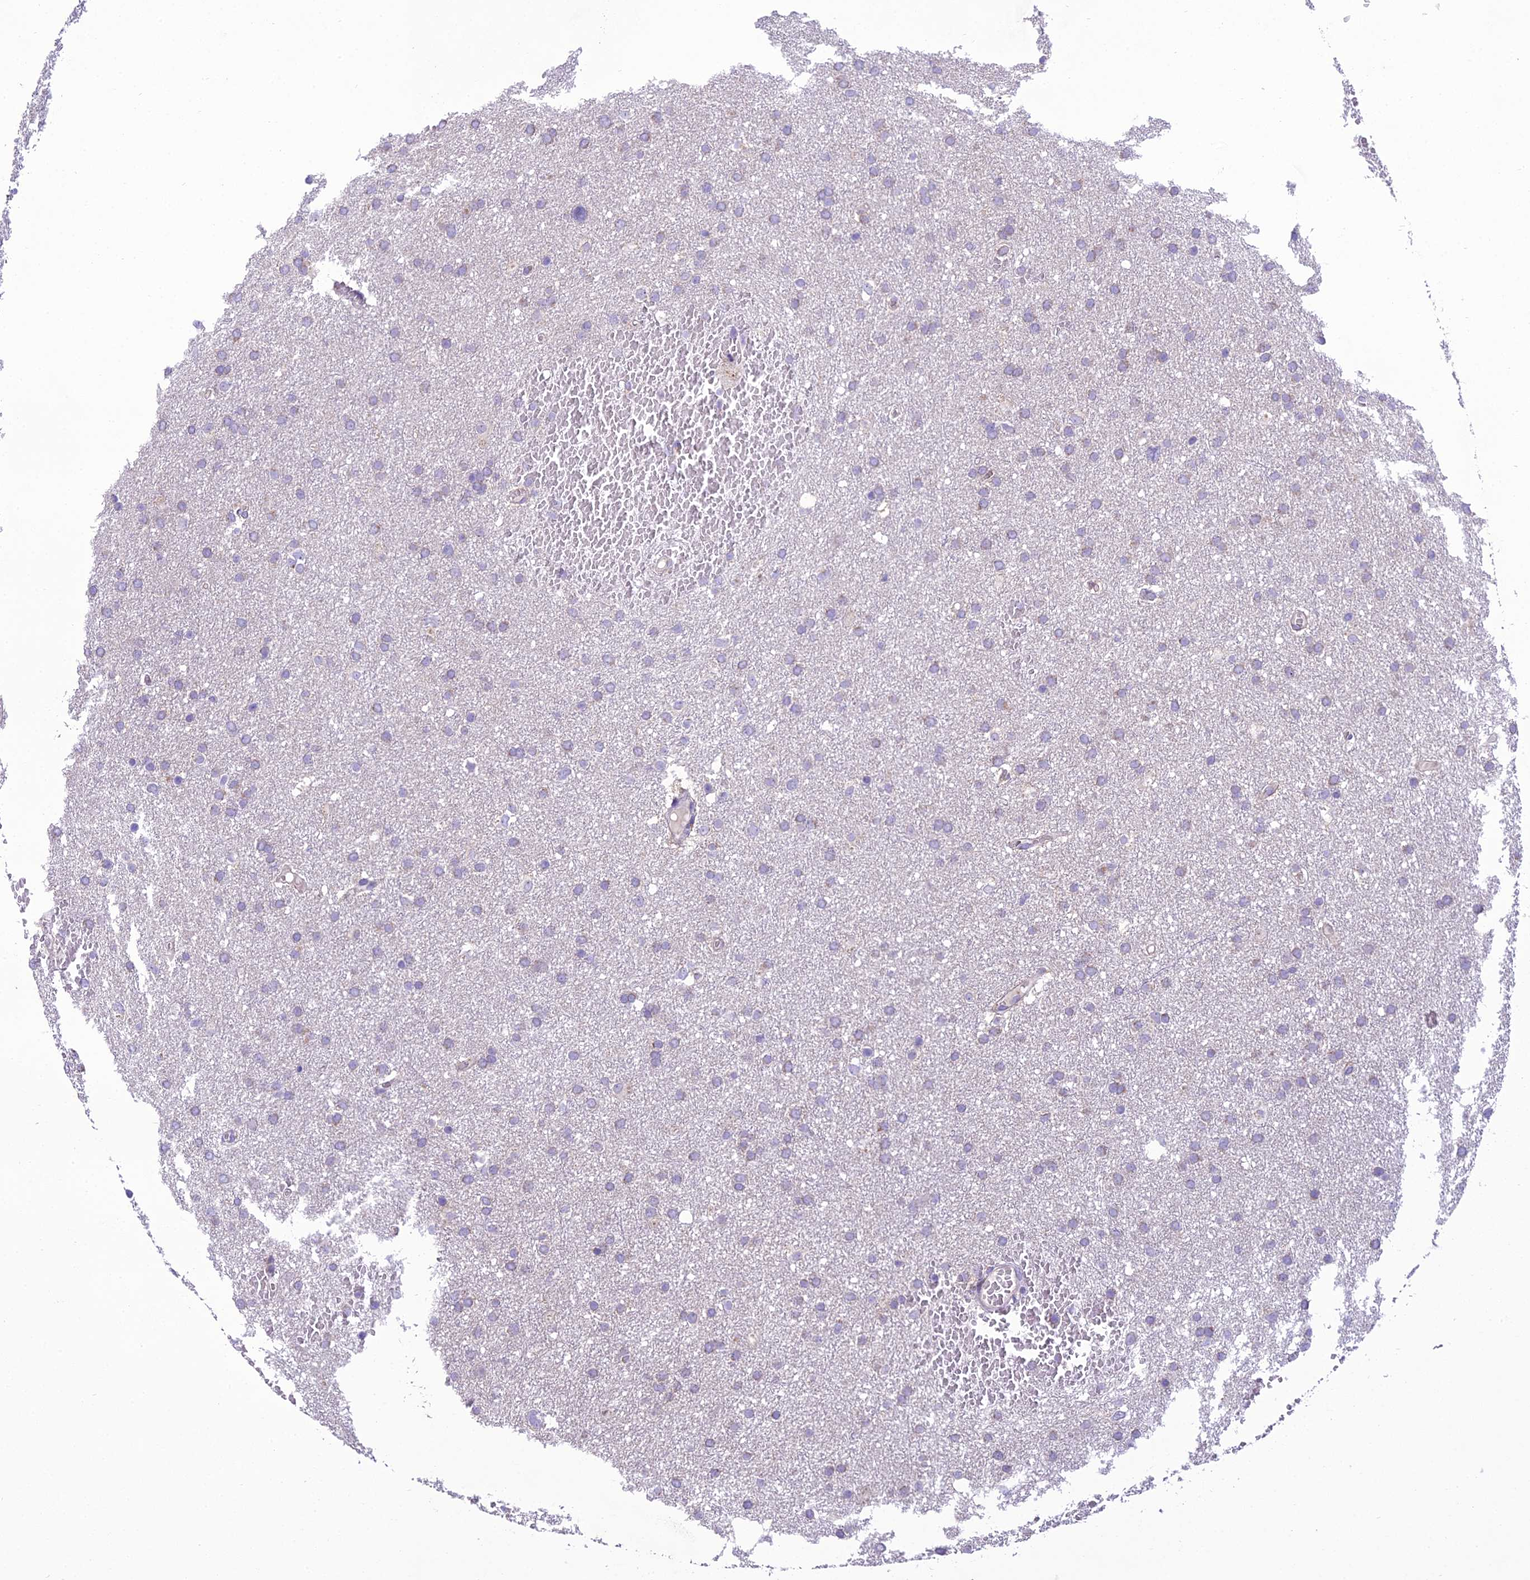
{"staining": {"intensity": "negative", "quantity": "none", "location": "none"}, "tissue": "glioma", "cell_type": "Tumor cells", "image_type": "cancer", "snomed": [{"axis": "morphology", "description": "Glioma, malignant, High grade"}, {"axis": "topography", "description": "Cerebral cortex"}], "caption": "Image shows no significant protein positivity in tumor cells of glioma.", "gene": "SCRT1", "patient": {"sex": "female", "age": 36}}